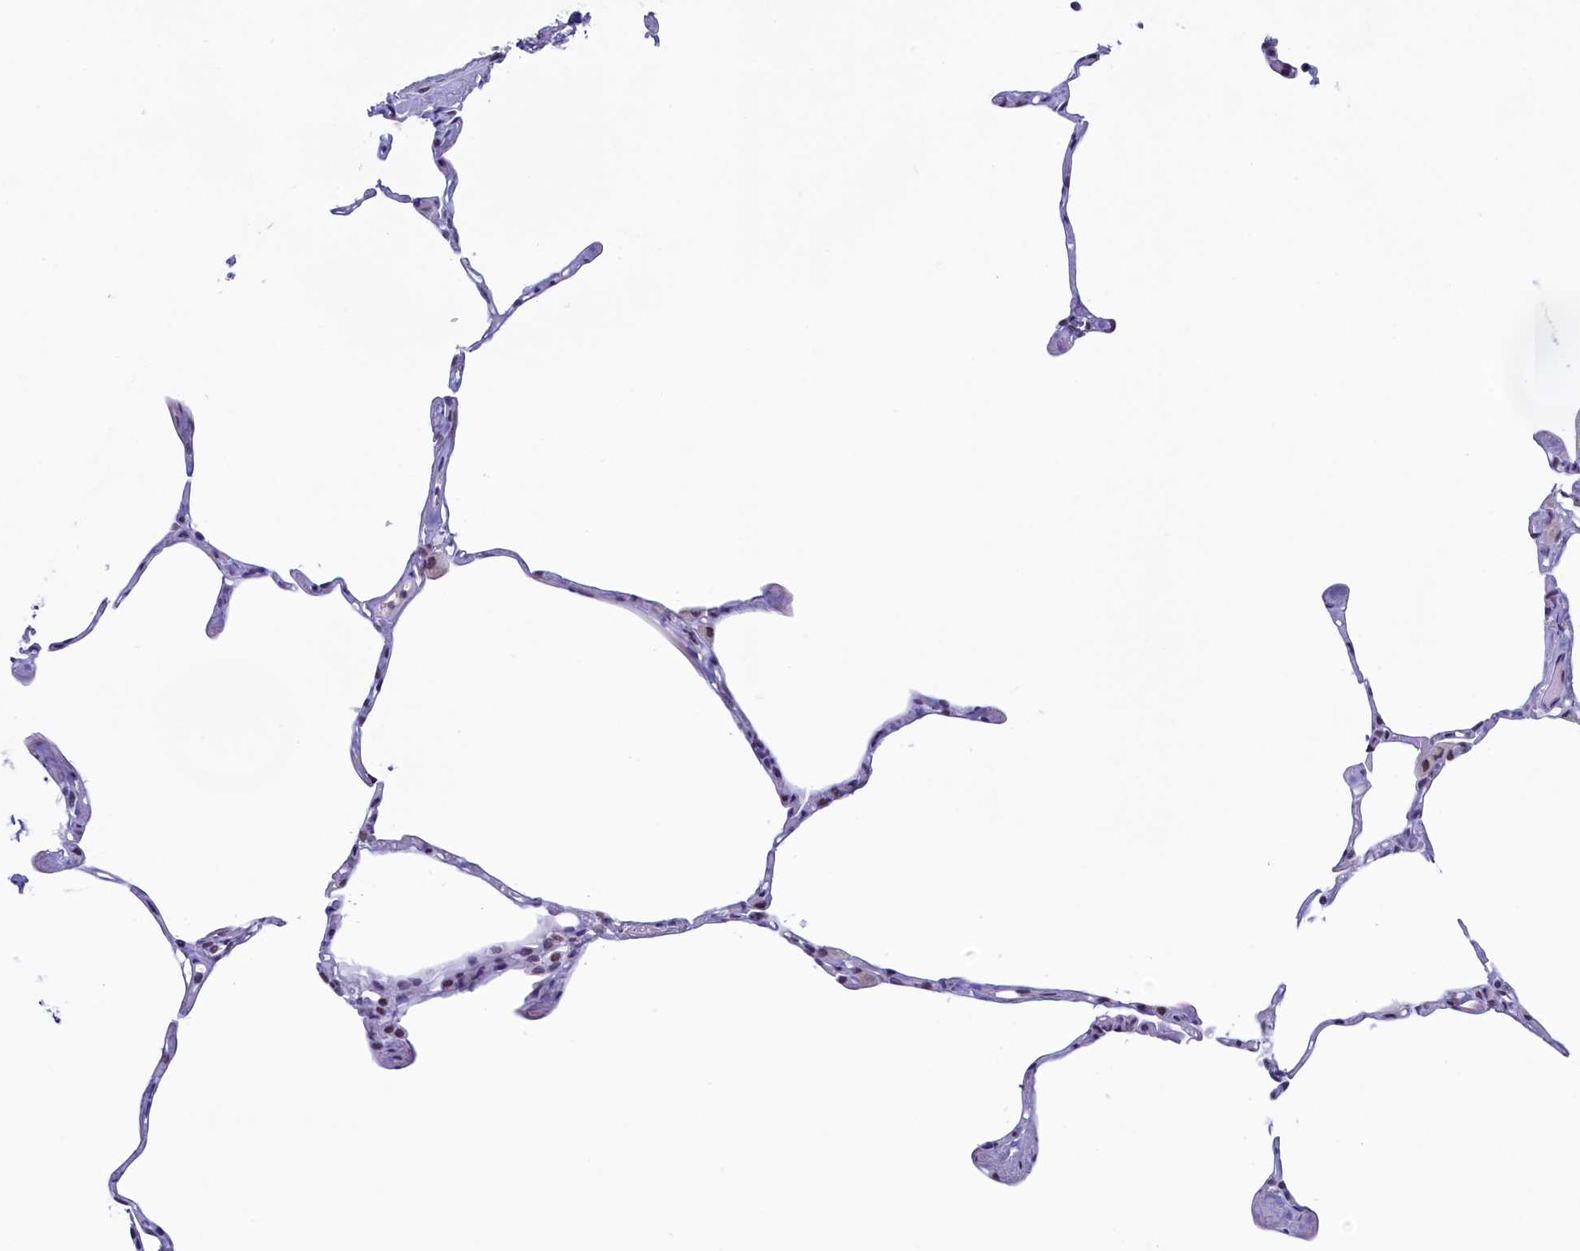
{"staining": {"intensity": "weak", "quantity": "<25%", "location": "nuclear"}, "tissue": "lung", "cell_type": "Alveolar cells", "image_type": "normal", "snomed": [{"axis": "morphology", "description": "Normal tissue, NOS"}, {"axis": "topography", "description": "Lung"}], "caption": "Immunohistochemical staining of unremarkable lung demonstrates no significant positivity in alveolar cells. (DAB IHC with hematoxylin counter stain).", "gene": "SUGP2", "patient": {"sex": "male", "age": 65}}